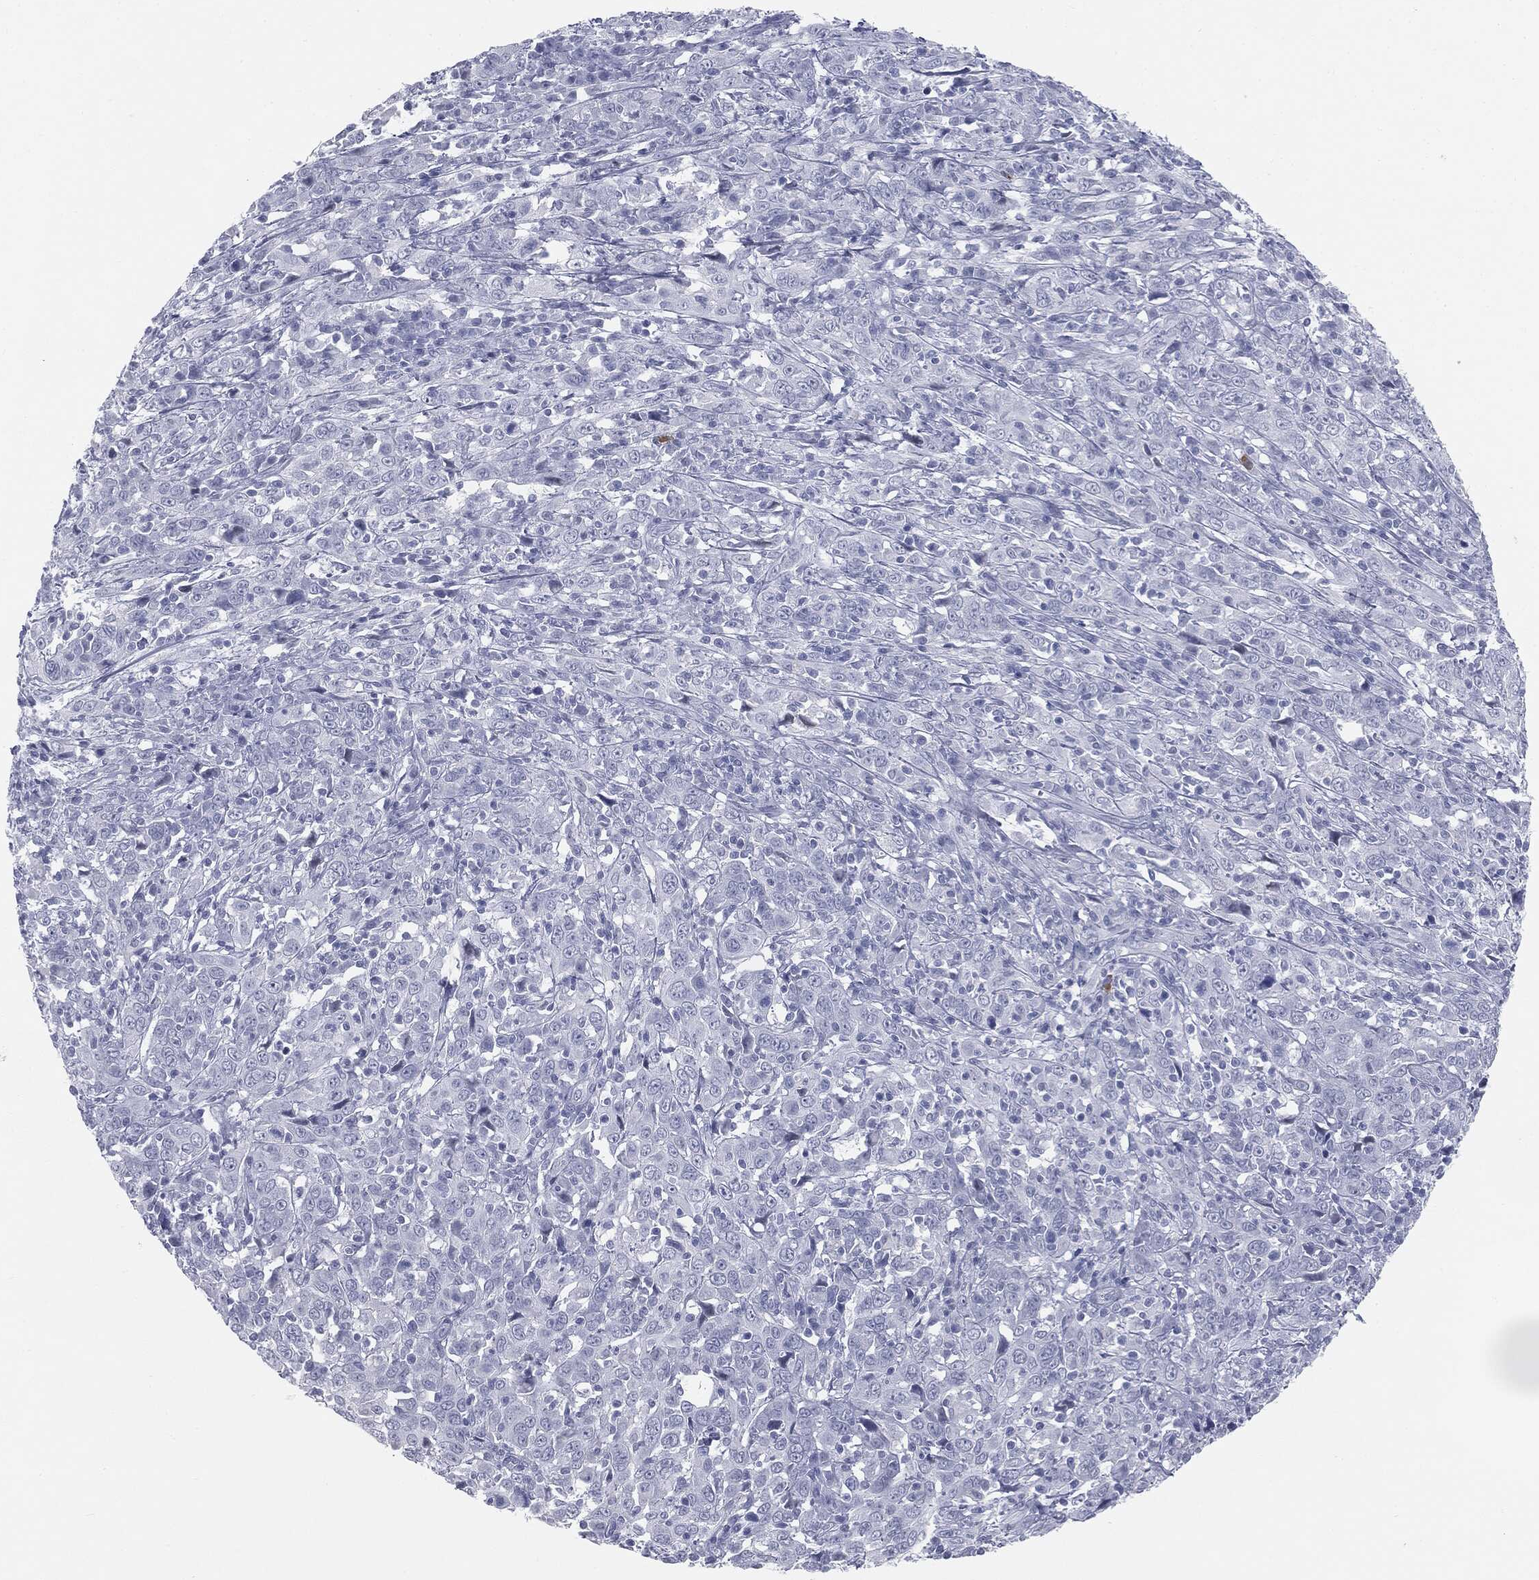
{"staining": {"intensity": "negative", "quantity": "none", "location": "none"}, "tissue": "cervical cancer", "cell_type": "Tumor cells", "image_type": "cancer", "snomed": [{"axis": "morphology", "description": "Squamous cell carcinoma, NOS"}, {"axis": "topography", "description": "Cervix"}], "caption": "Human cervical cancer (squamous cell carcinoma) stained for a protein using immunohistochemistry (IHC) reveals no expression in tumor cells.", "gene": "TPO", "patient": {"sex": "female", "age": 46}}